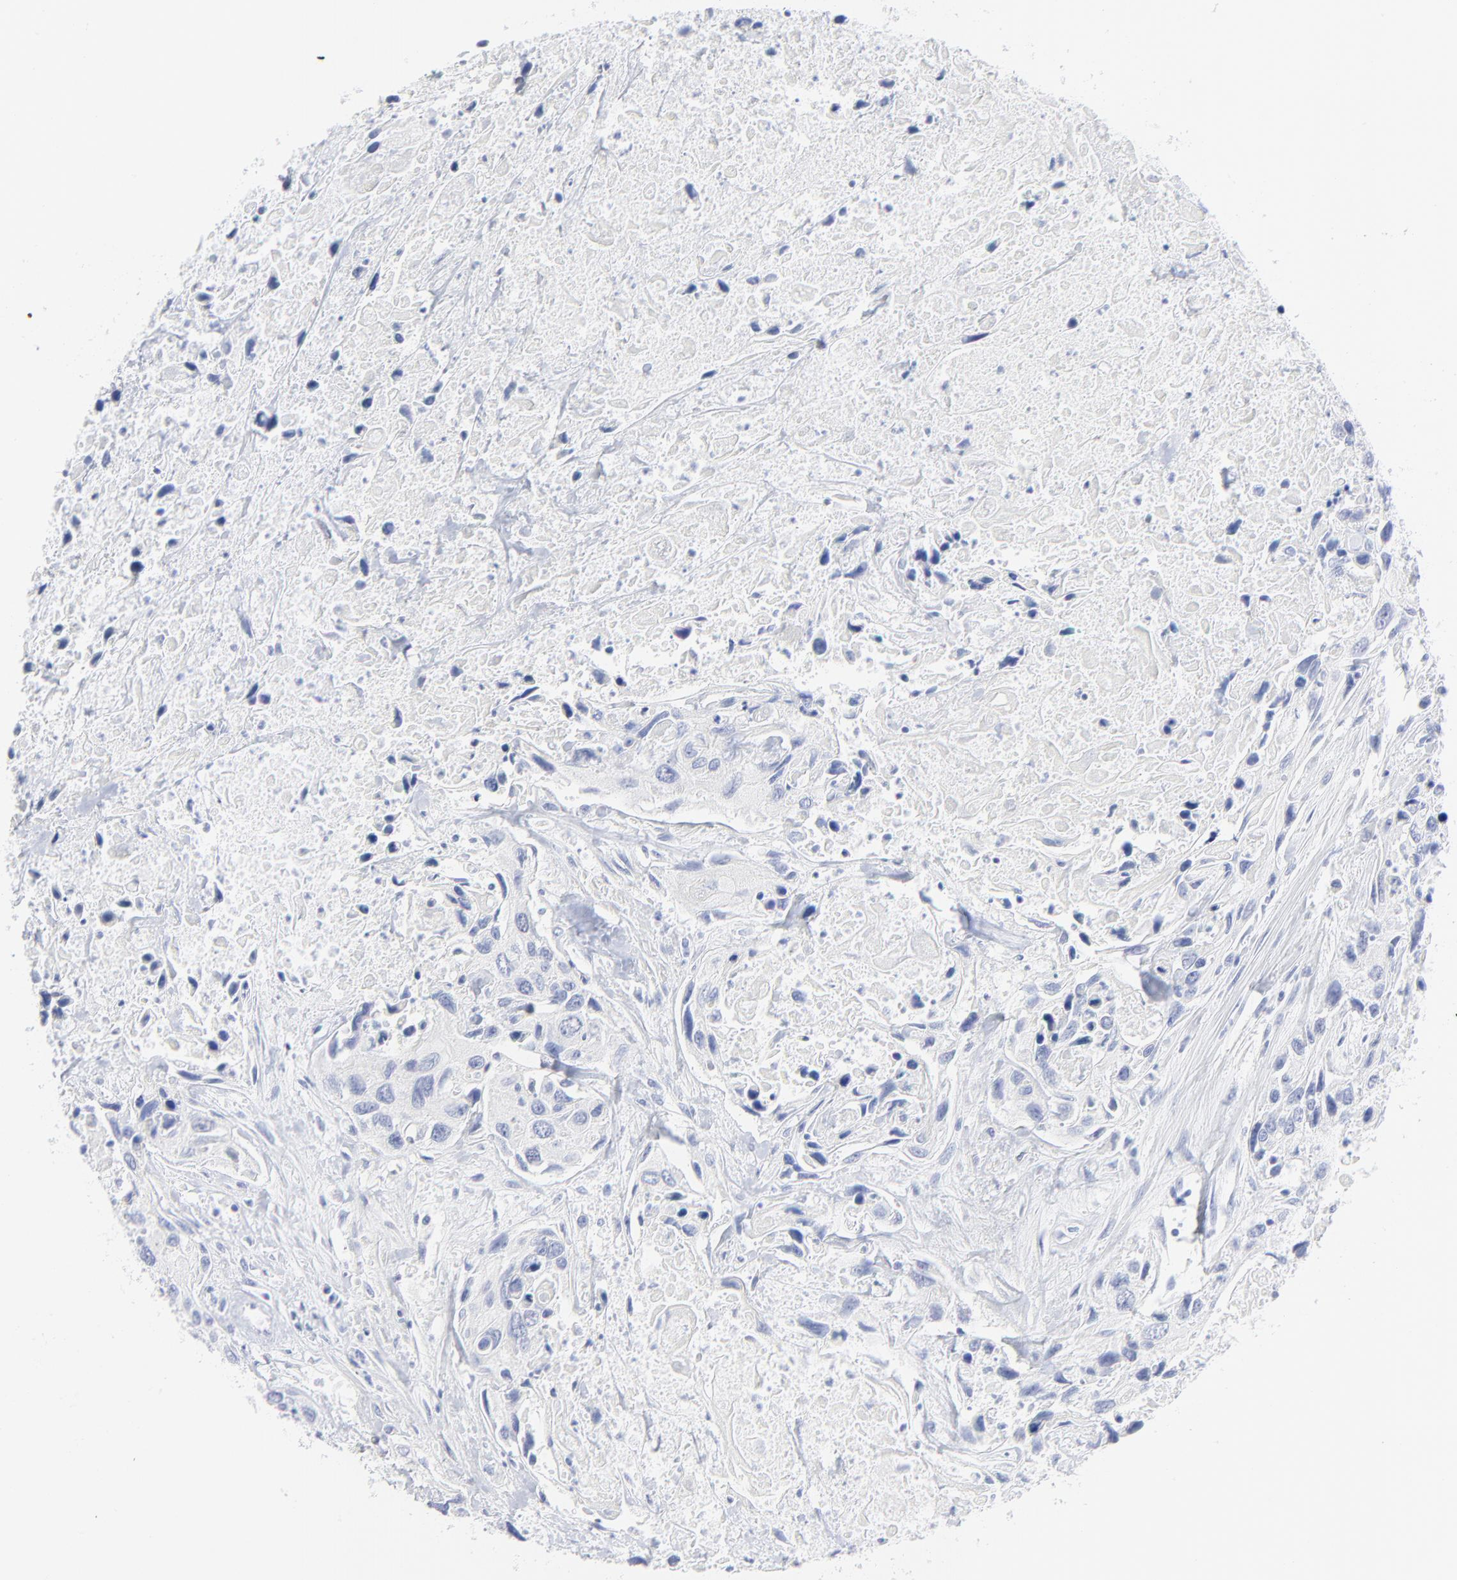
{"staining": {"intensity": "negative", "quantity": "none", "location": "none"}, "tissue": "urothelial cancer", "cell_type": "Tumor cells", "image_type": "cancer", "snomed": [{"axis": "morphology", "description": "Urothelial carcinoma, High grade"}, {"axis": "topography", "description": "Urinary bladder"}], "caption": "There is no significant staining in tumor cells of urothelial cancer.", "gene": "CNTN3", "patient": {"sex": "male", "age": 71}}